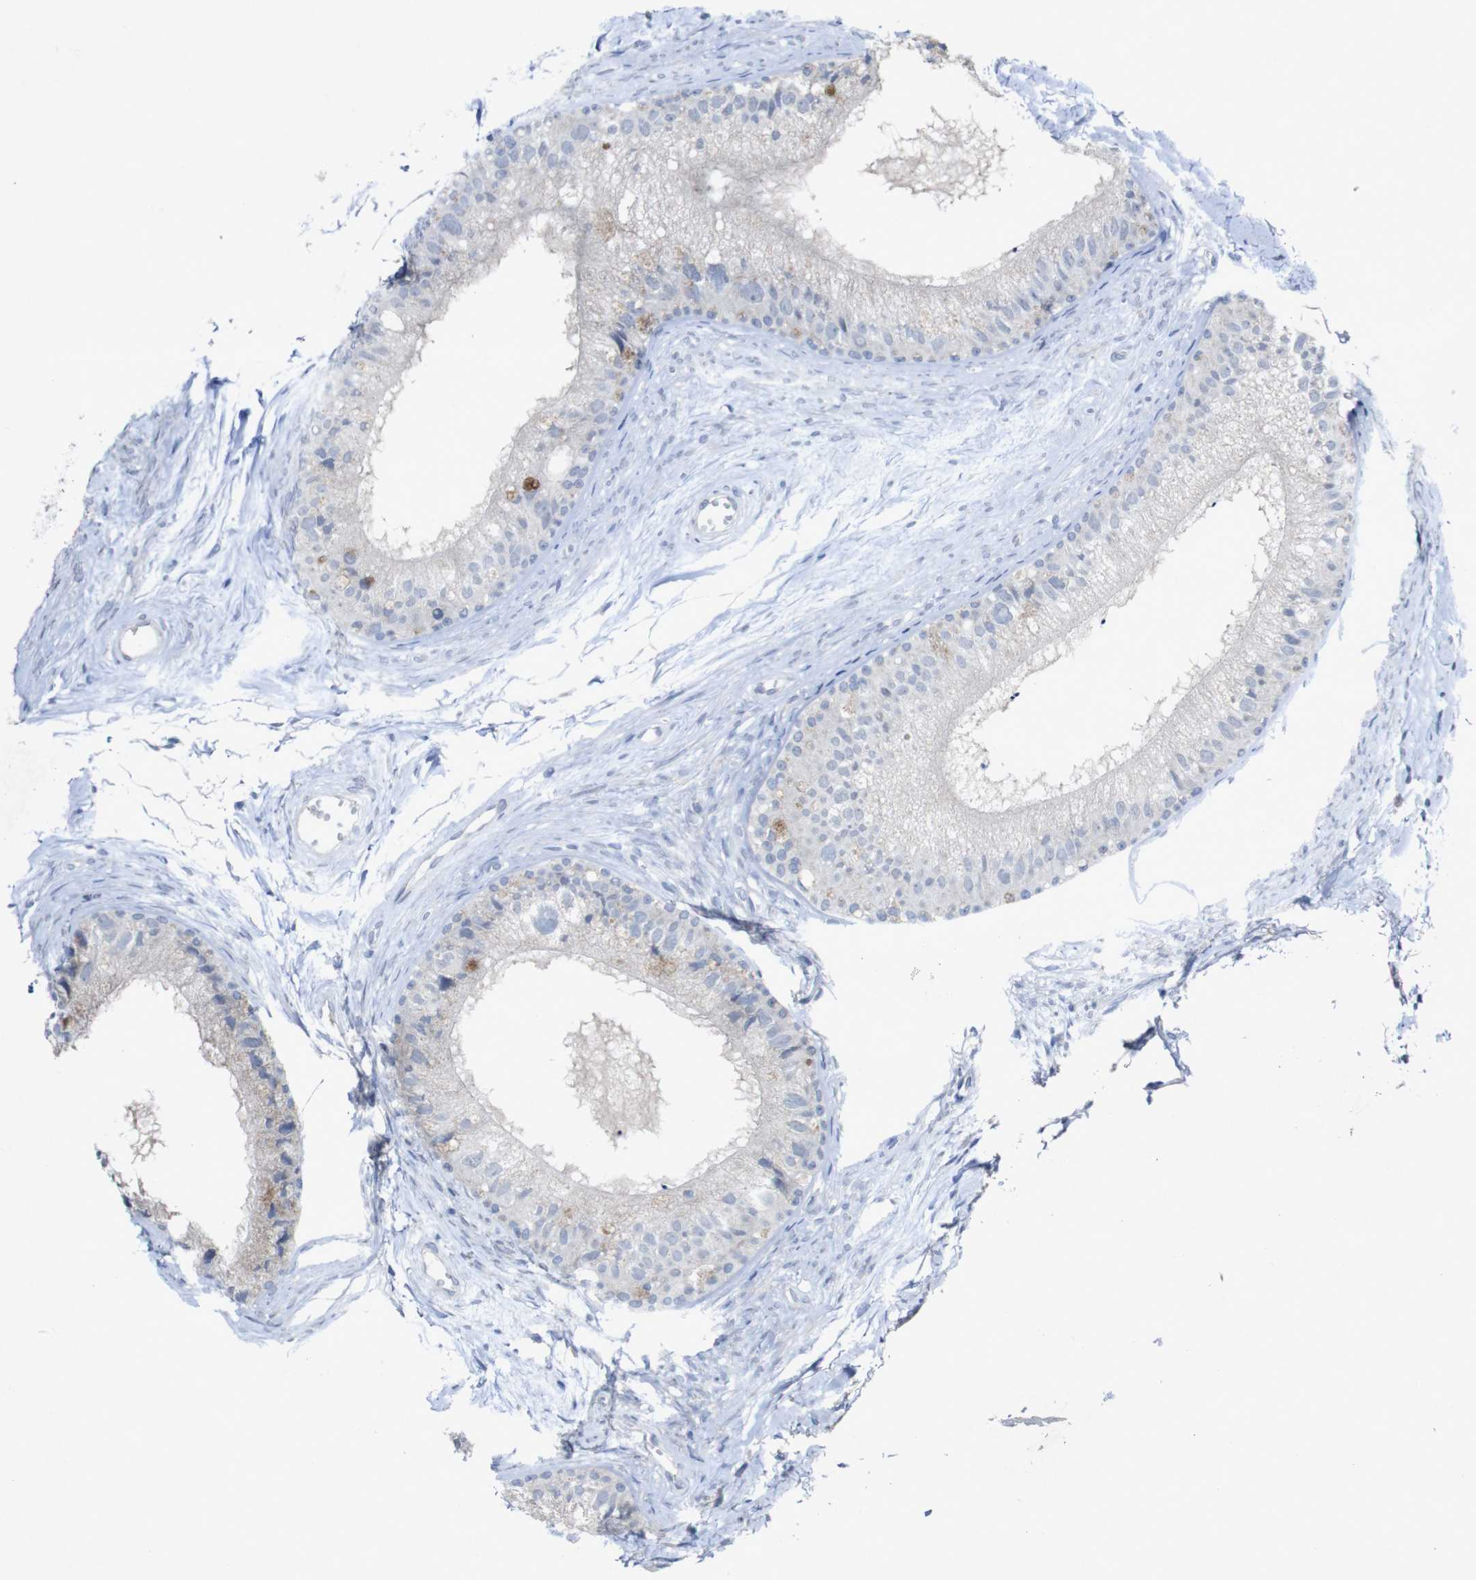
{"staining": {"intensity": "moderate", "quantity": "<25%", "location": "cytoplasmic/membranous"}, "tissue": "epididymis", "cell_type": "Glandular cells", "image_type": "normal", "snomed": [{"axis": "morphology", "description": "Normal tissue, NOS"}, {"axis": "topography", "description": "Epididymis"}], "caption": "Immunohistochemical staining of unremarkable epididymis displays moderate cytoplasmic/membranous protein staining in about <25% of glandular cells. The staining was performed using DAB, with brown indicating positive protein expression. Nuclei are stained blue with hematoxylin.", "gene": "SLAMF7", "patient": {"sex": "male", "age": 56}}